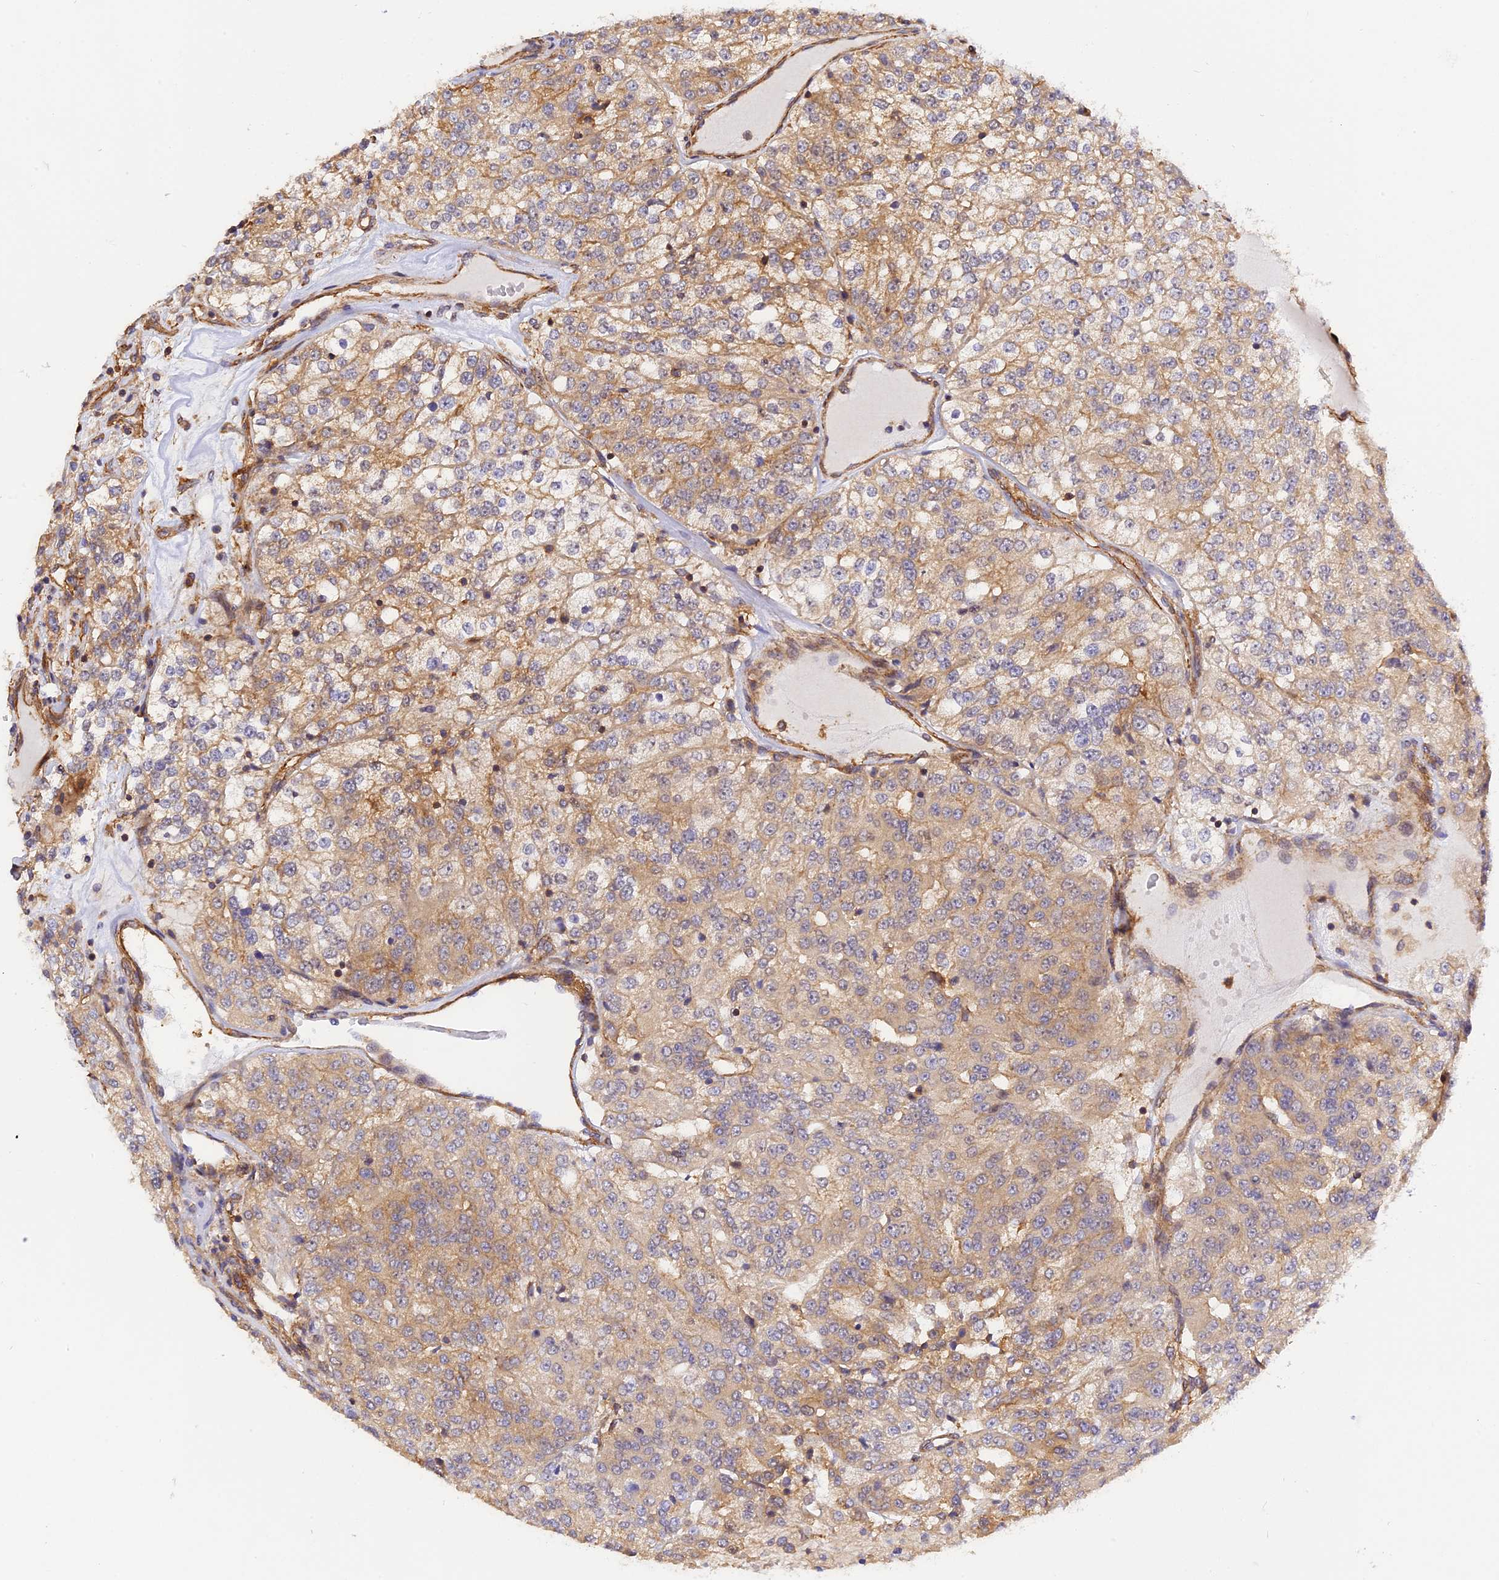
{"staining": {"intensity": "weak", "quantity": ">75%", "location": "cytoplasmic/membranous"}, "tissue": "renal cancer", "cell_type": "Tumor cells", "image_type": "cancer", "snomed": [{"axis": "morphology", "description": "Adenocarcinoma, NOS"}, {"axis": "topography", "description": "Kidney"}], "caption": "Immunohistochemistry (IHC) staining of renal cancer, which demonstrates low levels of weak cytoplasmic/membranous staining in about >75% of tumor cells indicating weak cytoplasmic/membranous protein positivity. The staining was performed using DAB (brown) for protein detection and nuclei were counterstained in hematoxylin (blue).", "gene": "C5orf22", "patient": {"sex": "female", "age": 63}}